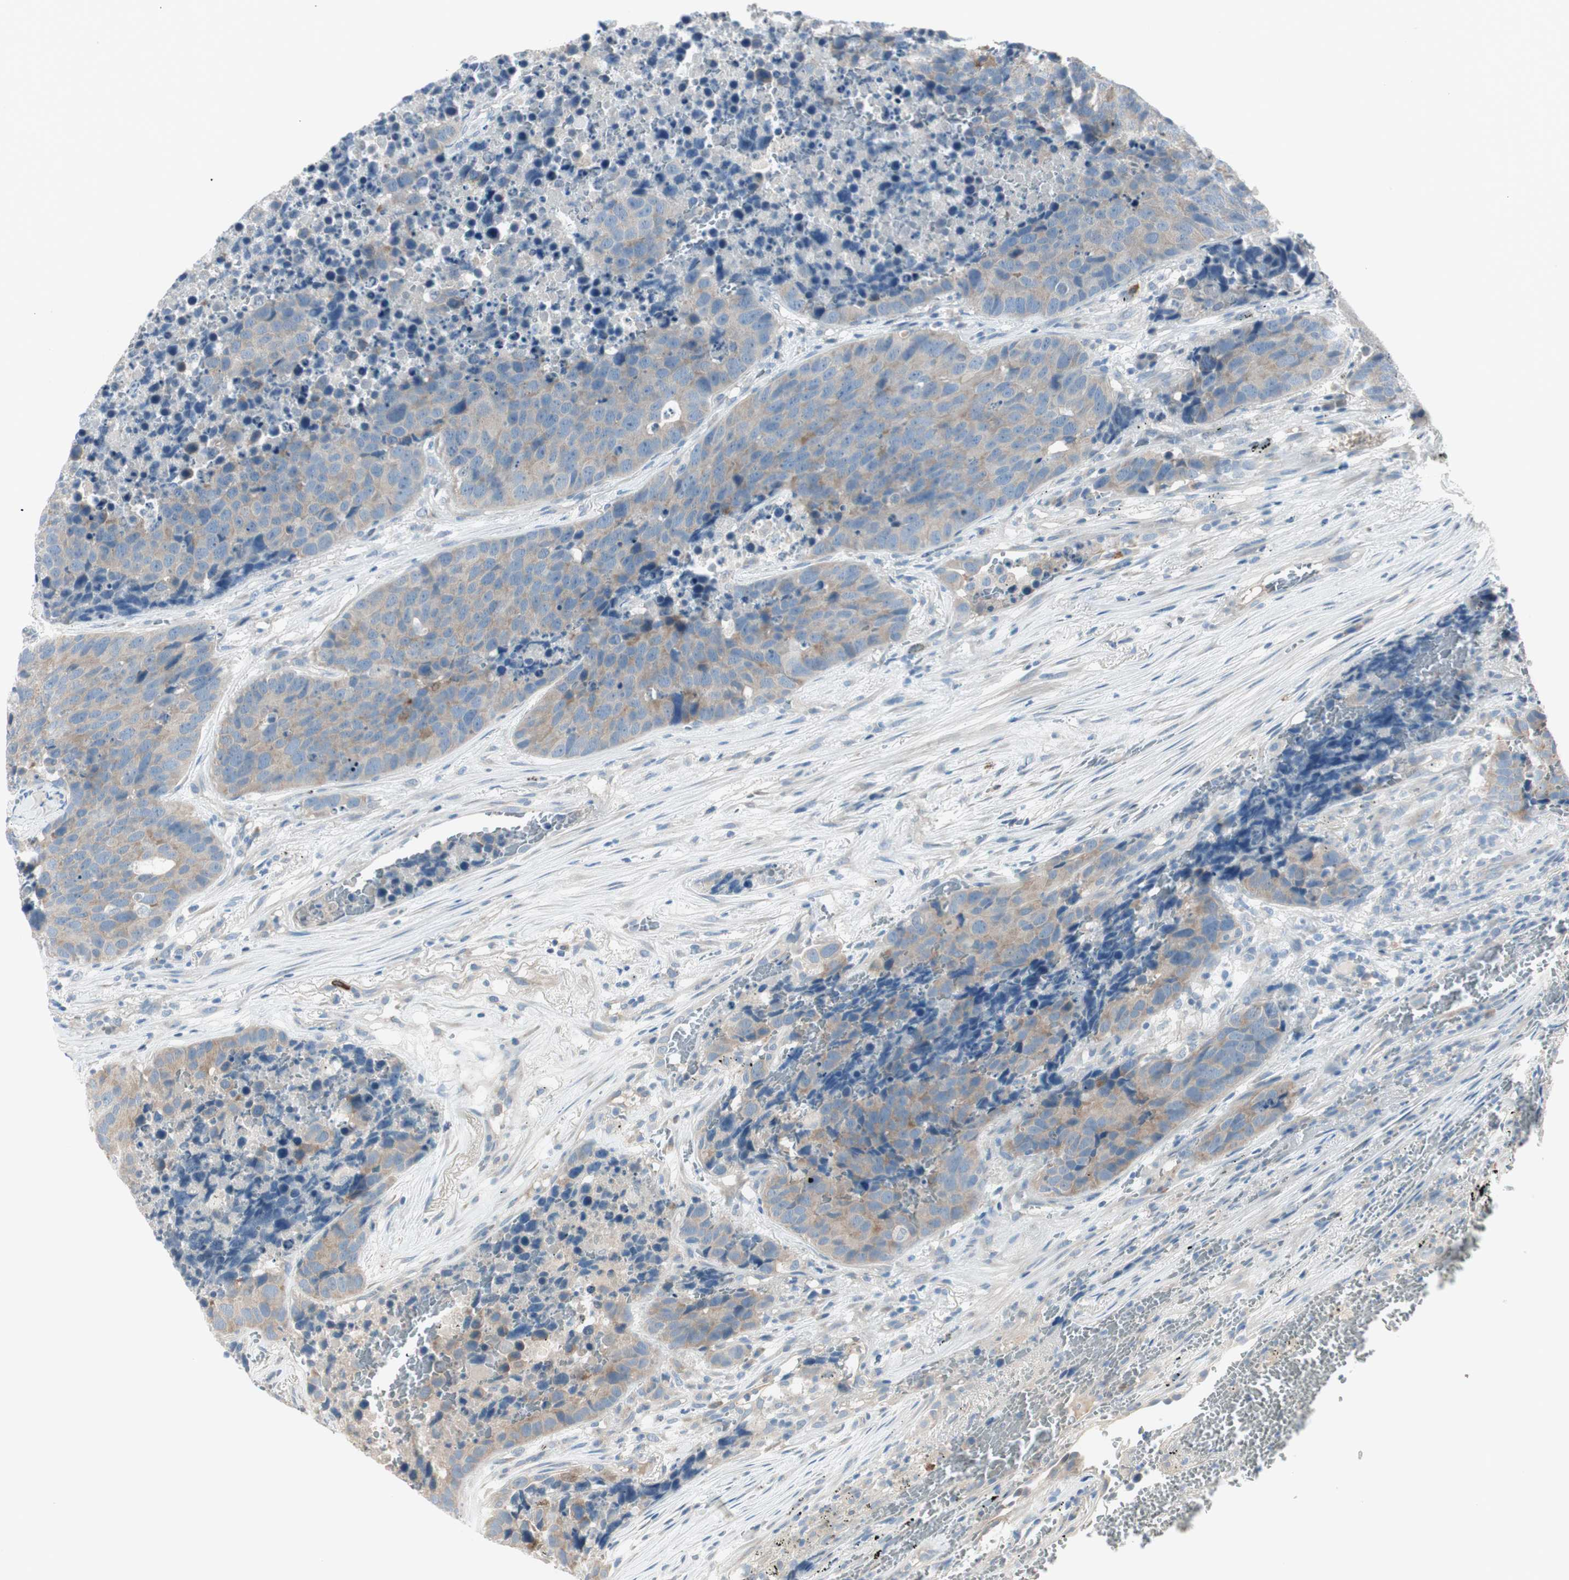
{"staining": {"intensity": "weak", "quantity": ">75%", "location": "cytoplasmic/membranous"}, "tissue": "carcinoid", "cell_type": "Tumor cells", "image_type": "cancer", "snomed": [{"axis": "morphology", "description": "Carcinoid, malignant, NOS"}, {"axis": "topography", "description": "Lung"}], "caption": "DAB immunohistochemical staining of carcinoid shows weak cytoplasmic/membranous protein expression in about >75% of tumor cells.", "gene": "MAPRE3", "patient": {"sex": "male", "age": 60}}